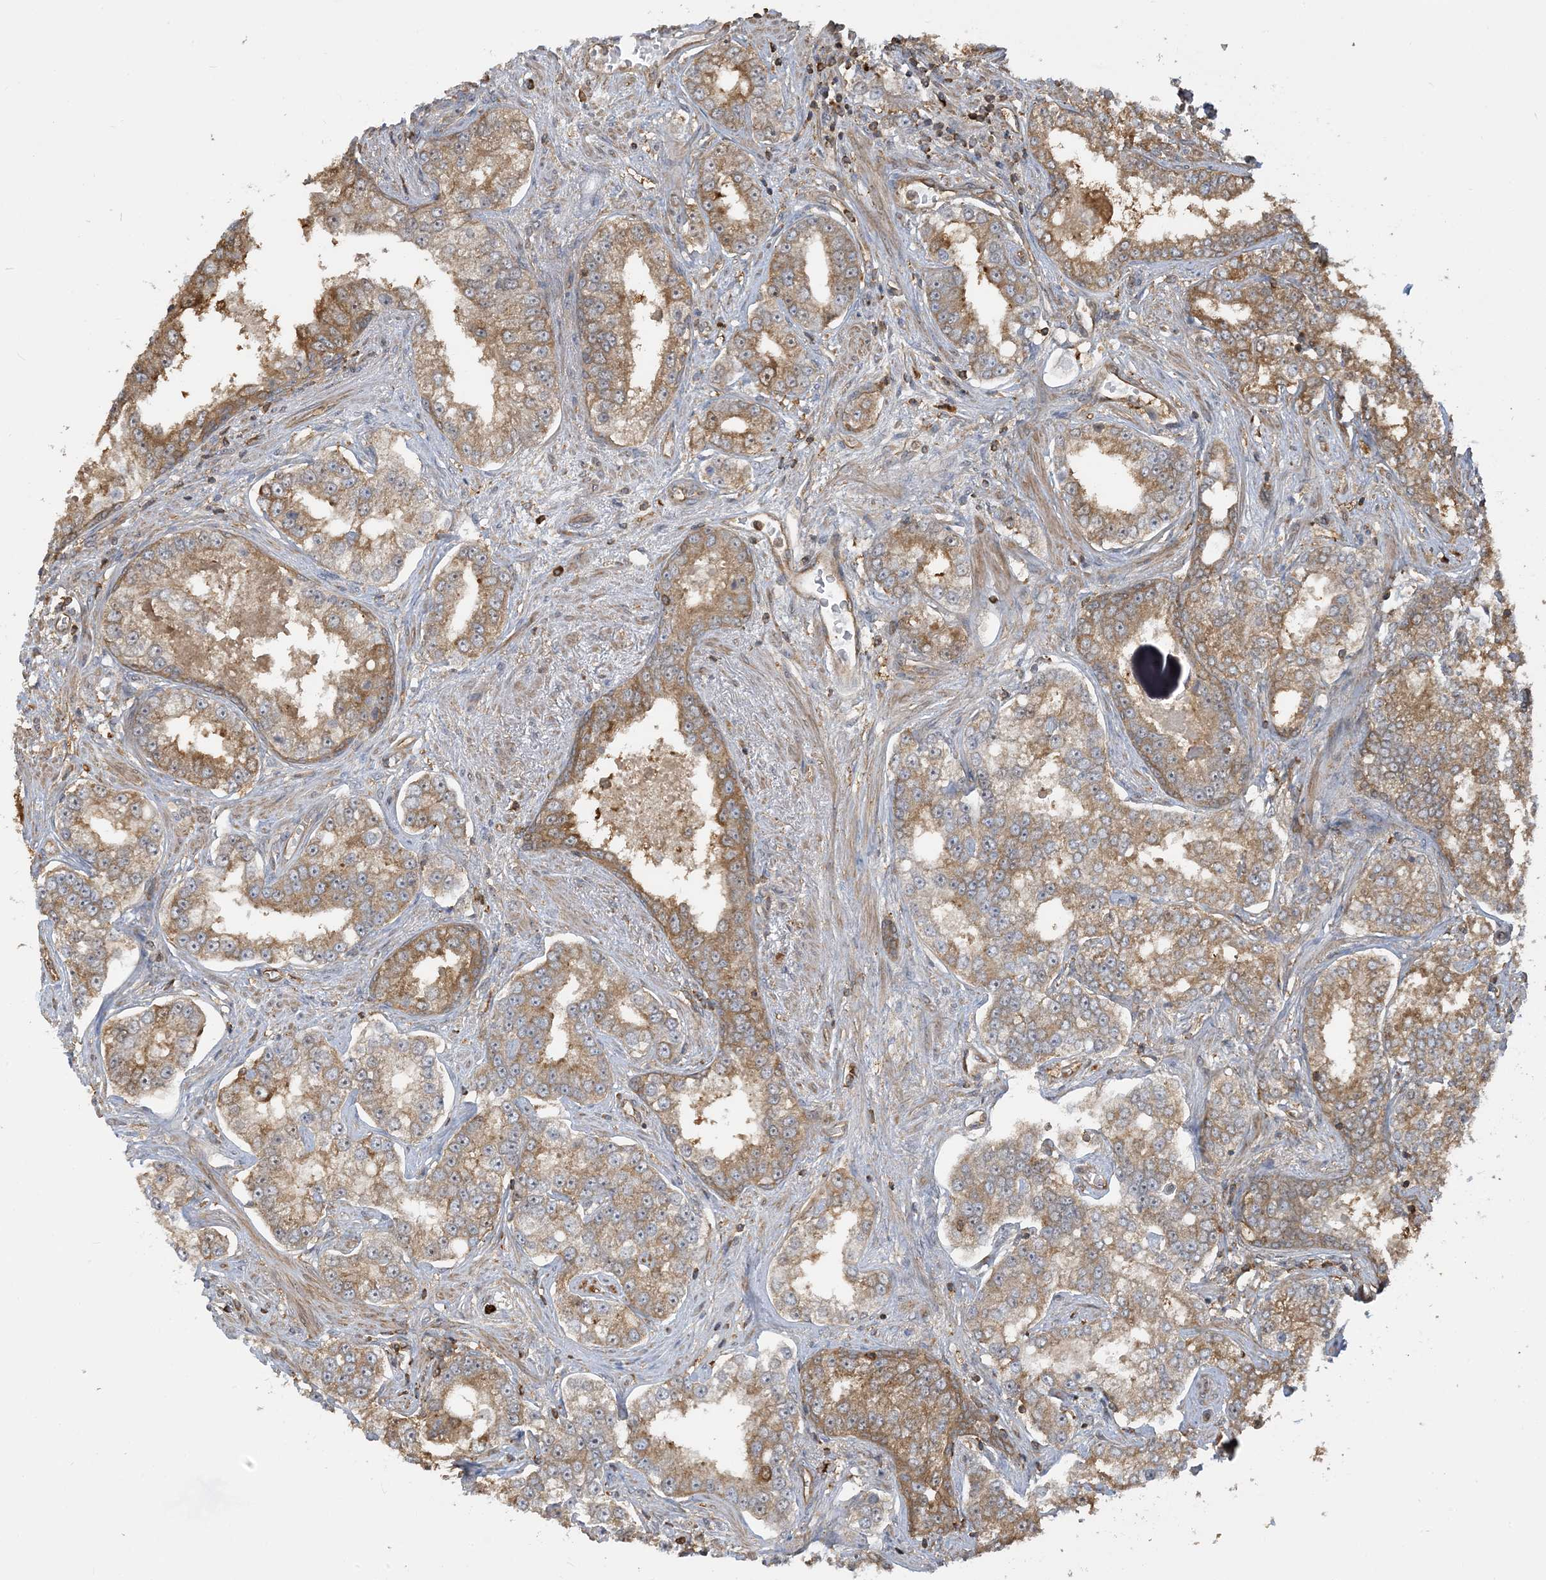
{"staining": {"intensity": "moderate", "quantity": ">75%", "location": "cytoplasmic/membranous"}, "tissue": "prostate cancer", "cell_type": "Tumor cells", "image_type": "cancer", "snomed": [{"axis": "morphology", "description": "Normal tissue, NOS"}, {"axis": "morphology", "description": "Adenocarcinoma, High grade"}, {"axis": "topography", "description": "Prostate"}], "caption": "Human prostate cancer stained with a brown dye demonstrates moderate cytoplasmic/membranous positive expression in about >75% of tumor cells.", "gene": "SRP72", "patient": {"sex": "male", "age": 83}}